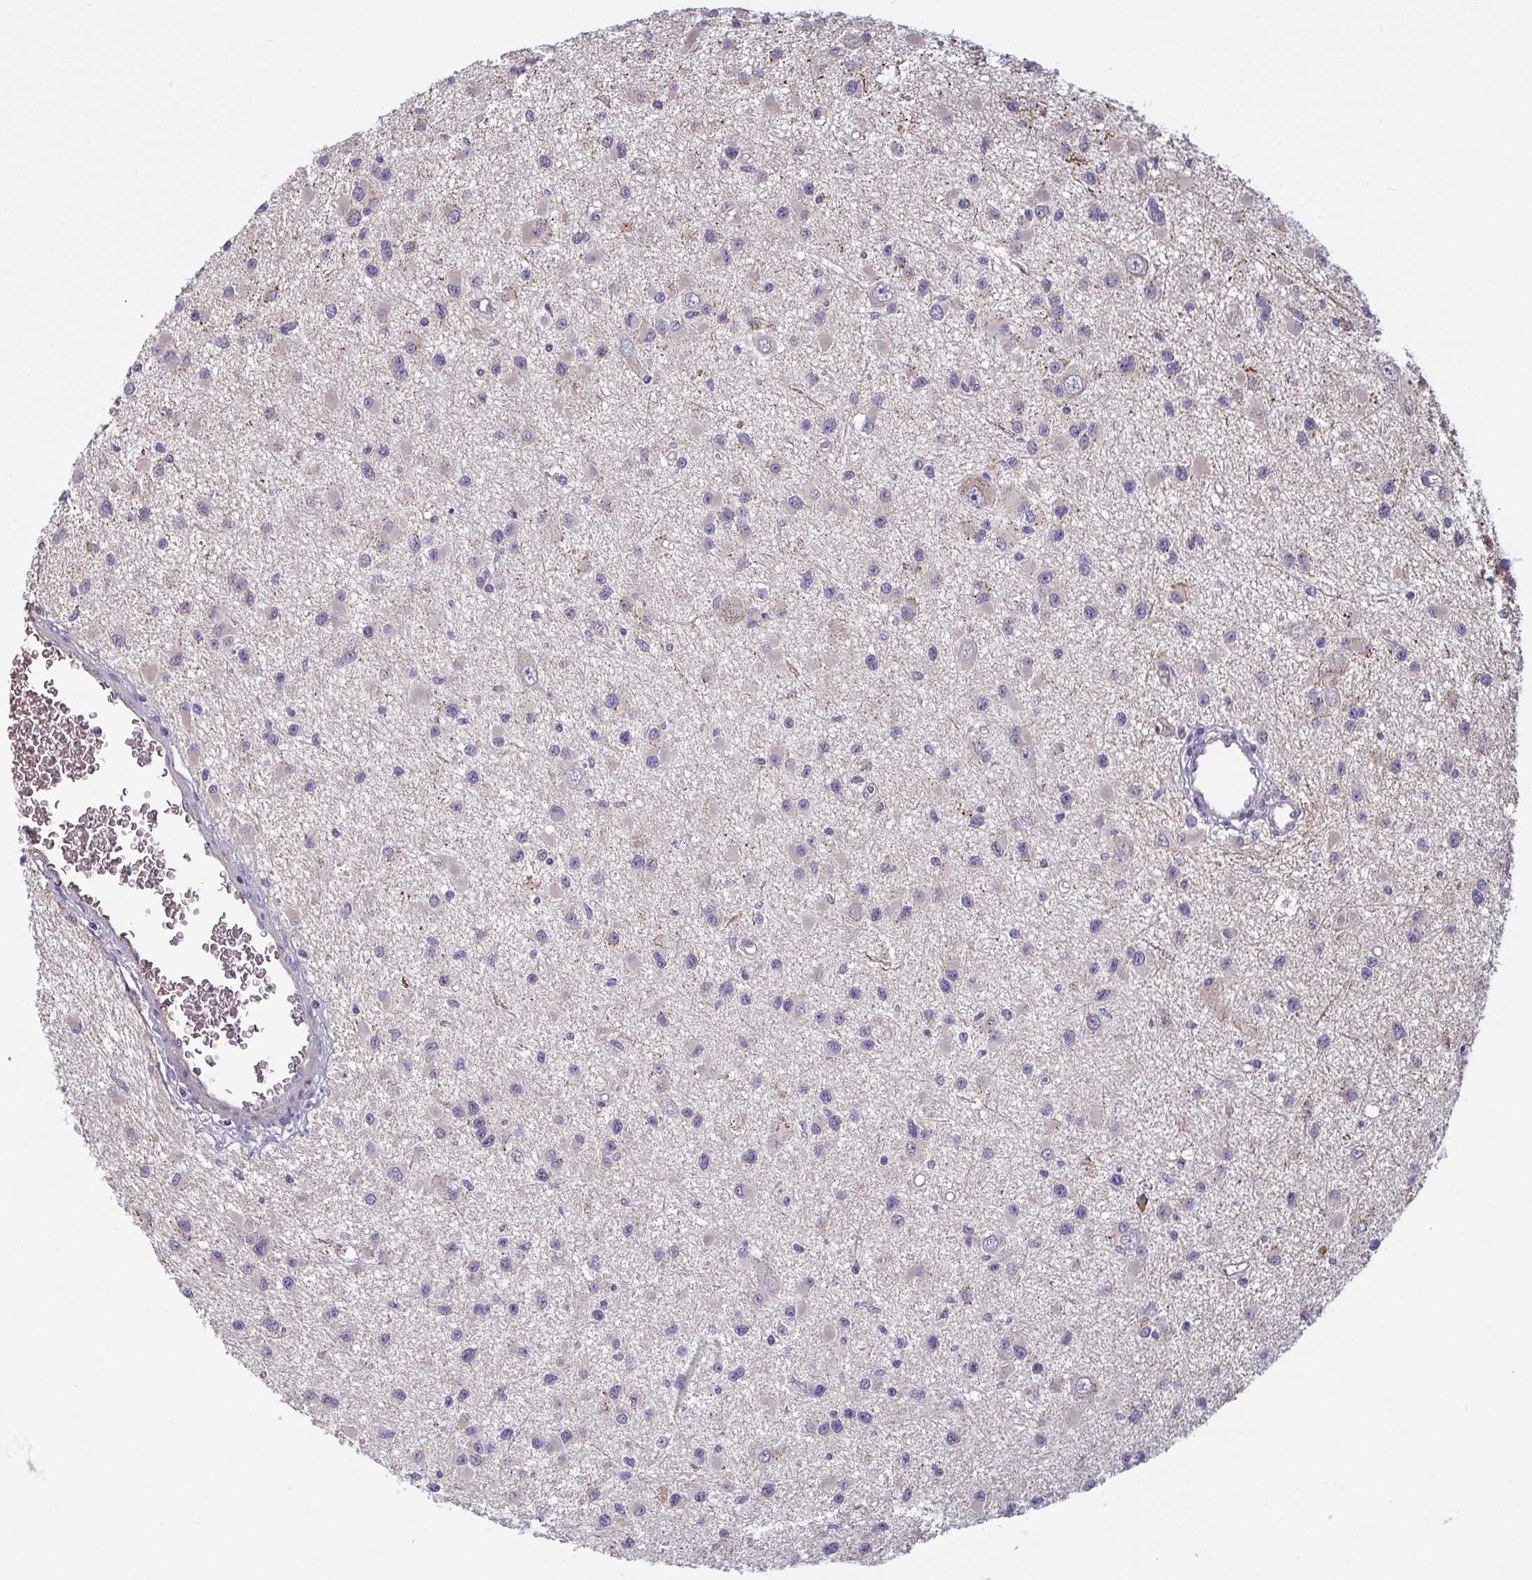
{"staining": {"intensity": "negative", "quantity": "none", "location": "none"}, "tissue": "glioma", "cell_type": "Tumor cells", "image_type": "cancer", "snomed": [{"axis": "morphology", "description": "Glioma, malignant, High grade"}, {"axis": "topography", "description": "Brain"}], "caption": "Immunohistochemistry (IHC) photomicrograph of human malignant high-grade glioma stained for a protein (brown), which shows no expression in tumor cells.", "gene": "ECM1", "patient": {"sex": "male", "age": 54}}